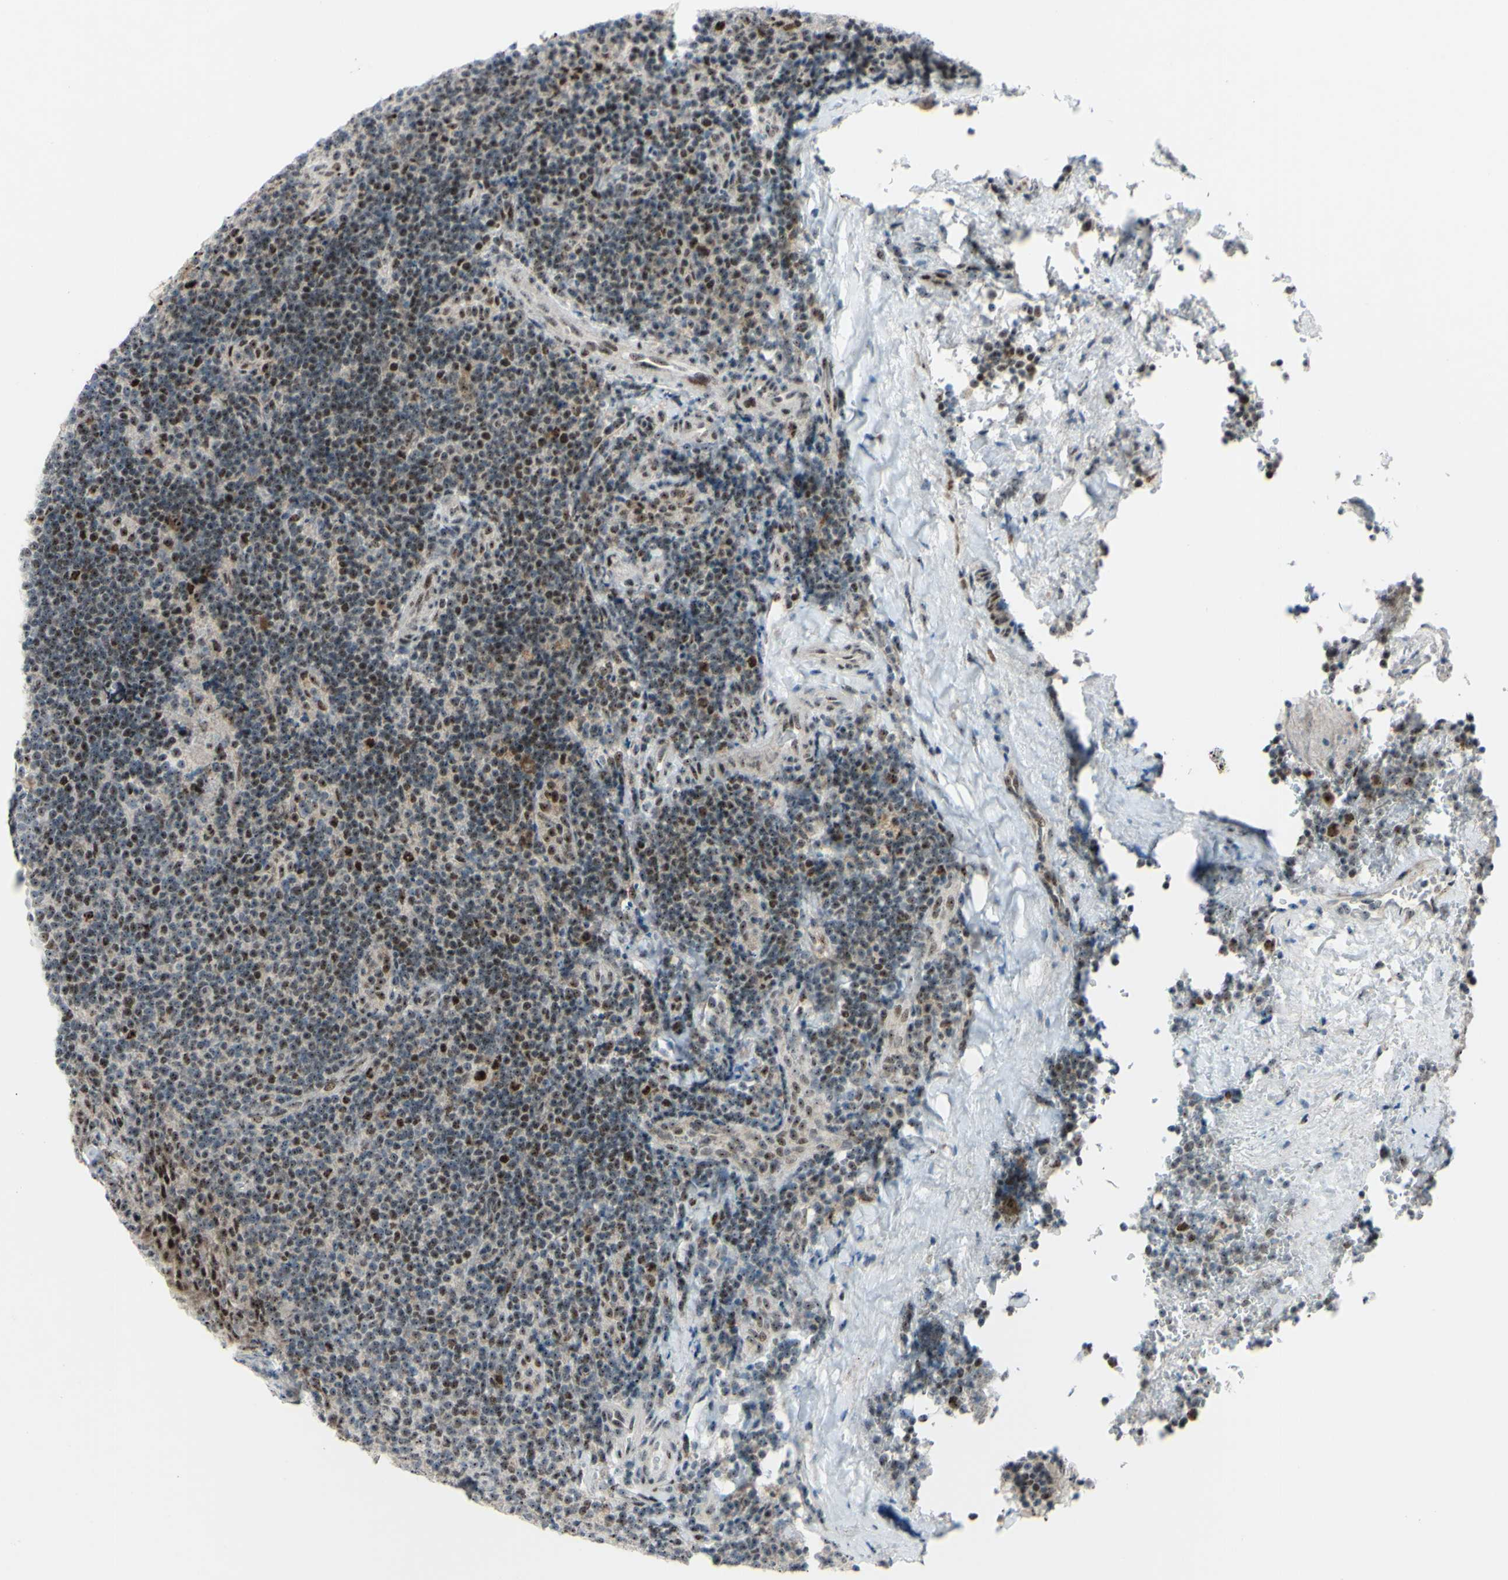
{"staining": {"intensity": "moderate", "quantity": "25%-75%", "location": "nuclear"}, "tissue": "tonsil", "cell_type": "Non-germinal center cells", "image_type": "normal", "snomed": [{"axis": "morphology", "description": "Normal tissue, NOS"}, {"axis": "topography", "description": "Tonsil"}], "caption": "High-power microscopy captured an immunohistochemistry (IHC) photomicrograph of normal tonsil, revealing moderate nuclear expression in about 25%-75% of non-germinal center cells. Using DAB (3,3'-diaminobenzidine) (brown) and hematoxylin (blue) stains, captured at high magnification using brightfield microscopy.", "gene": "POLR1A", "patient": {"sex": "male", "age": 17}}